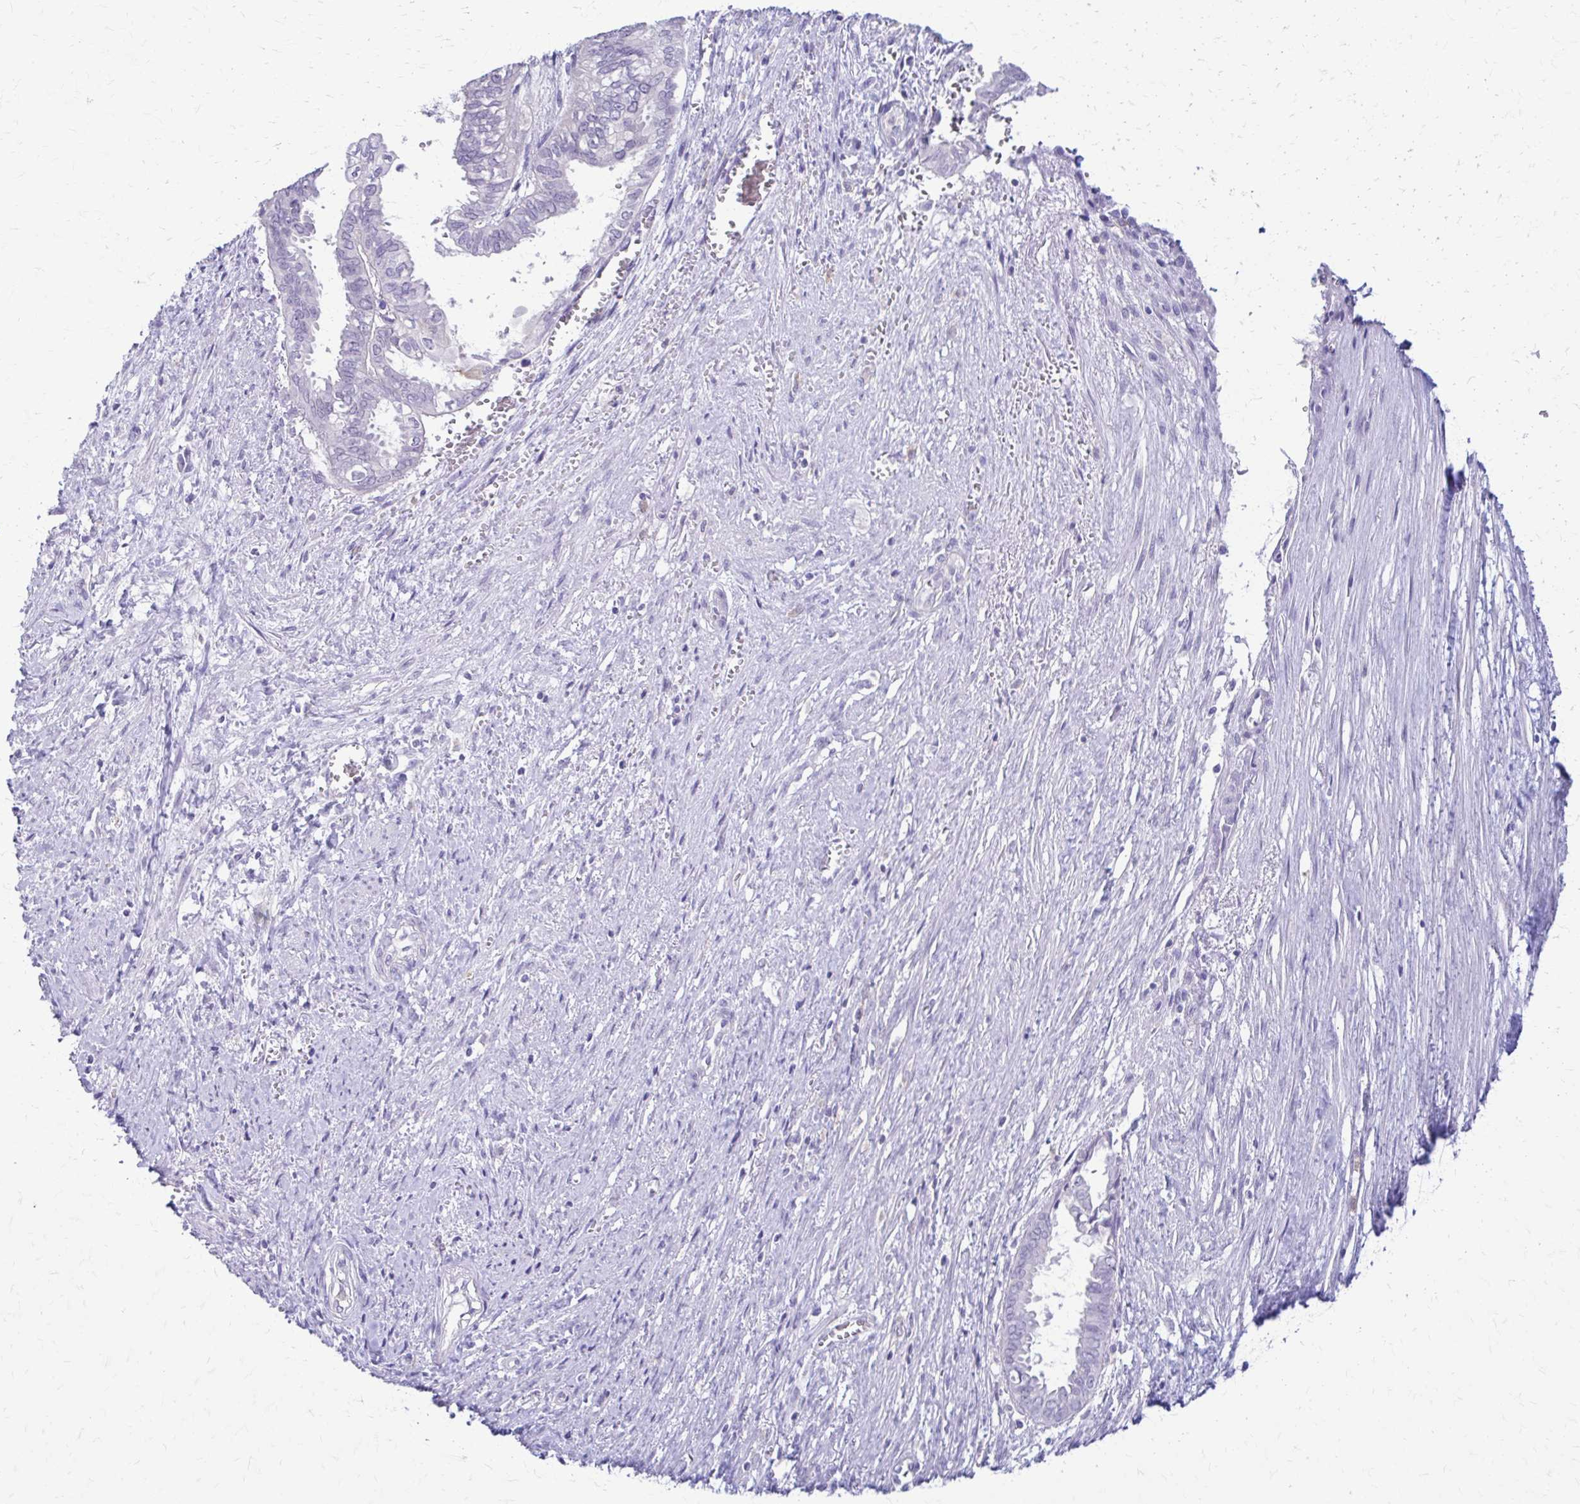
{"staining": {"intensity": "negative", "quantity": "none", "location": "none"}, "tissue": "ovarian cancer", "cell_type": "Tumor cells", "image_type": "cancer", "snomed": [{"axis": "morphology", "description": "Carcinoma, endometroid"}, {"axis": "topography", "description": "Ovary"}], "caption": "Immunohistochemistry image of neoplastic tissue: human ovarian endometroid carcinoma stained with DAB (3,3'-diaminobenzidine) shows no significant protein positivity in tumor cells.", "gene": "PIK3AP1", "patient": {"sex": "female", "age": 64}}